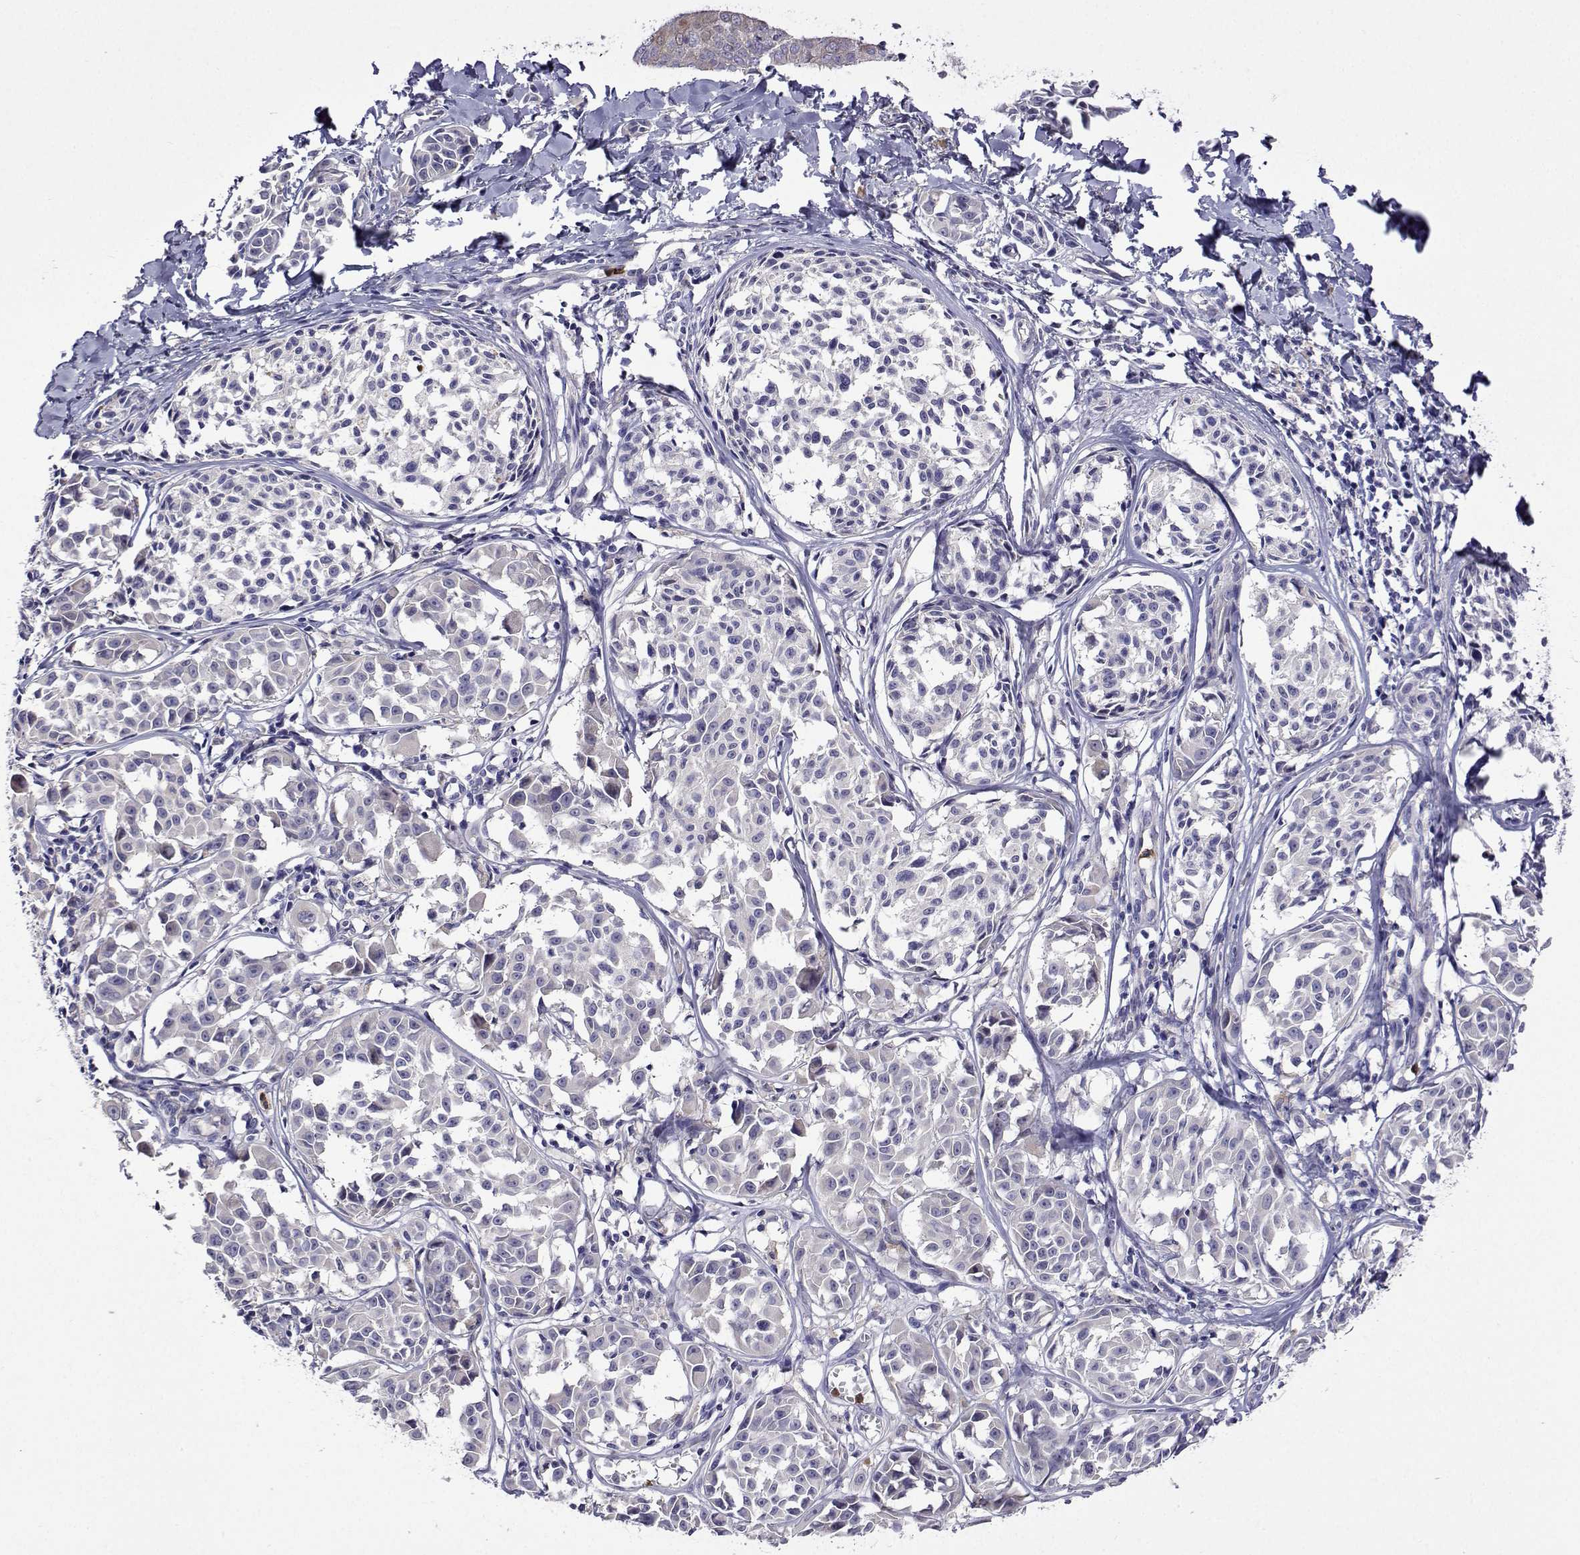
{"staining": {"intensity": "negative", "quantity": "none", "location": "none"}, "tissue": "melanoma", "cell_type": "Tumor cells", "image_type": "cancer", "snomed": [{"axis": "morphology", "description": "Malignant melanoma, NOS"}, {"axis": "topography", "description": "Skin"}], "caption": "Tumor cells show no significant positivity in malignant melanoma.", "gene": "SULT2A1", "patient": {"sex": "male", "age": 51}}